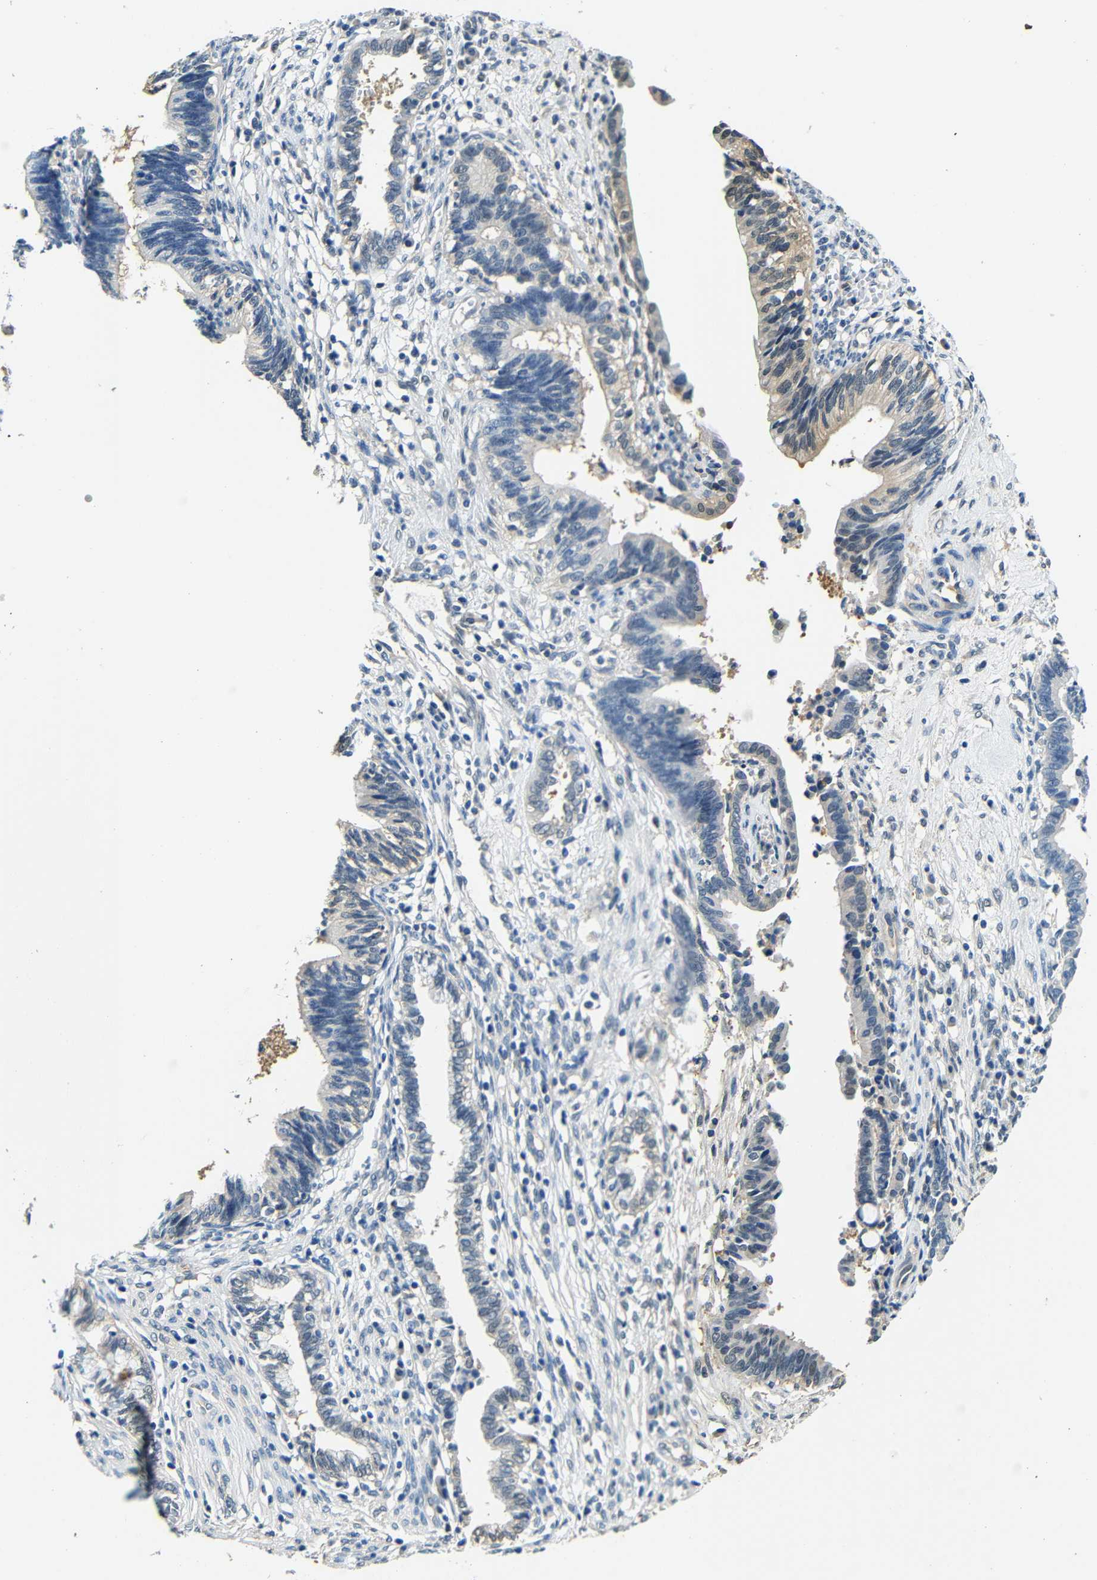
{"staining": {"intensity": "weak", "quantity": "<25%", "location": "cytoplasmic/membranous"}, "tissue": "cervical cancer", "cell_type": "Tumor cells", "image_type": "cancer", "snomed": [{"axis": "morphology", "description": "Adenocarcinoma, NOS"}, {"axis": "topography", "description": "Cervix"}], "caption": "This is an immunohistochemistry (IHC) micrograph of human cervical cancer. There is no expression in tumor cells.", "gene": "ADAP1", "patient": {"sex": "female", "age": 44}}